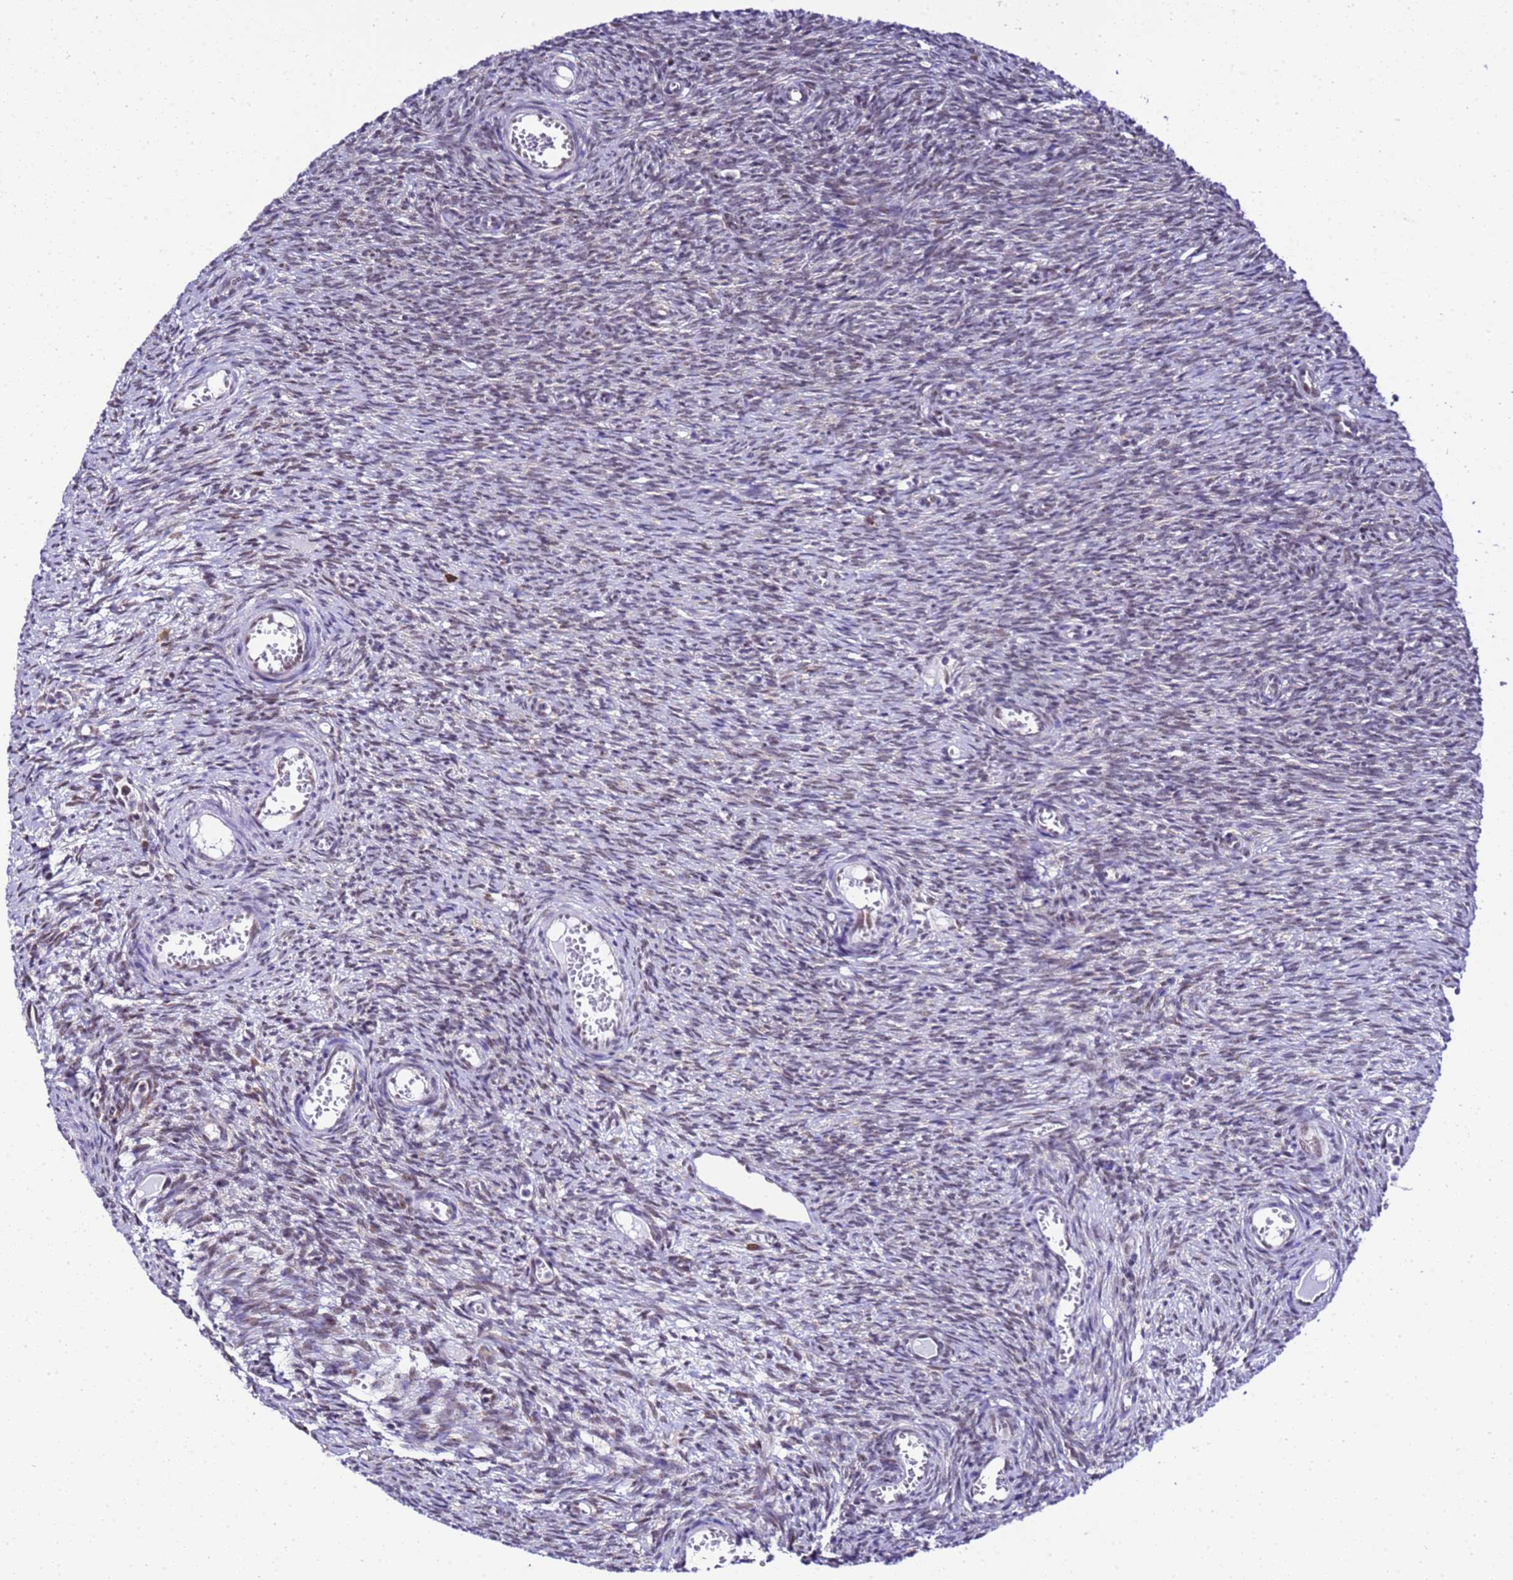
{"staining": {"intensity": "weak", "quantity": "<25%", "location": "nuclear"}, "tissue": "ovary", "cell_type": "Ovarian stroma cells", "image_type": "normal", "snomed": [{"axis": "morphology", "description": "Normal tissue, NOS"}, {"axis": "topography", "description": "Ovary"}], "caption": "High power microscopy histopathology image of an IHC image of normal ovary, revealing no significant expression in ovarian stroma cells.", "gene": "SMN1", "patient": {"sex": "female", "age": 44}}